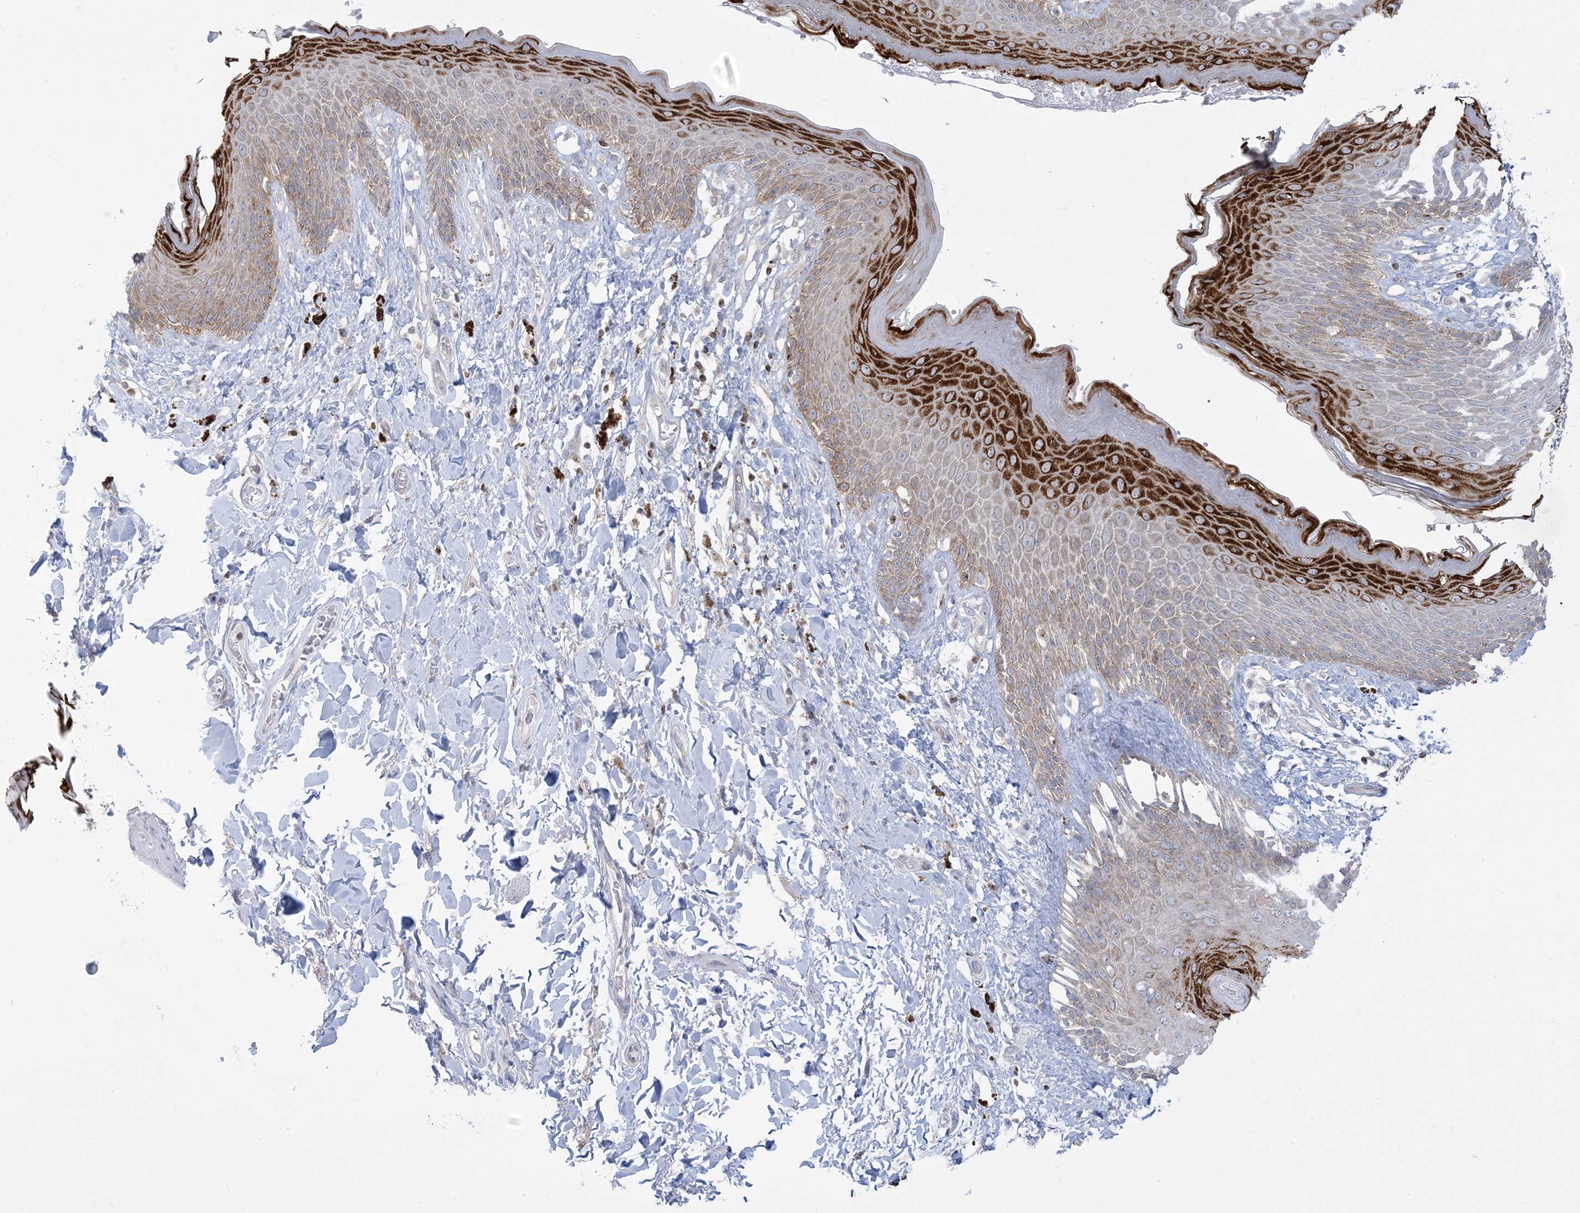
{"staining": {"intensity": "strong", "quantity": "25%-75%", "location": "cytoplasmic/membranous"}, "tissue": "skin", "cell_type": "Epidermal cells", "image_type": "normal", "snomed": [{"axis": "morphology", "description": "Normal tissue, NOS"}, {"axis": "topography", "description": "Anal"}], "caption": "This image displays immunohistochemistry (IHC) staining of normal skin, with high strong cytoplasmic/membranous staining in approximately 25%-75% of epidermal cells.", "gene": "SLAMF9", "patient": {"sex": "female", "age": 78}}